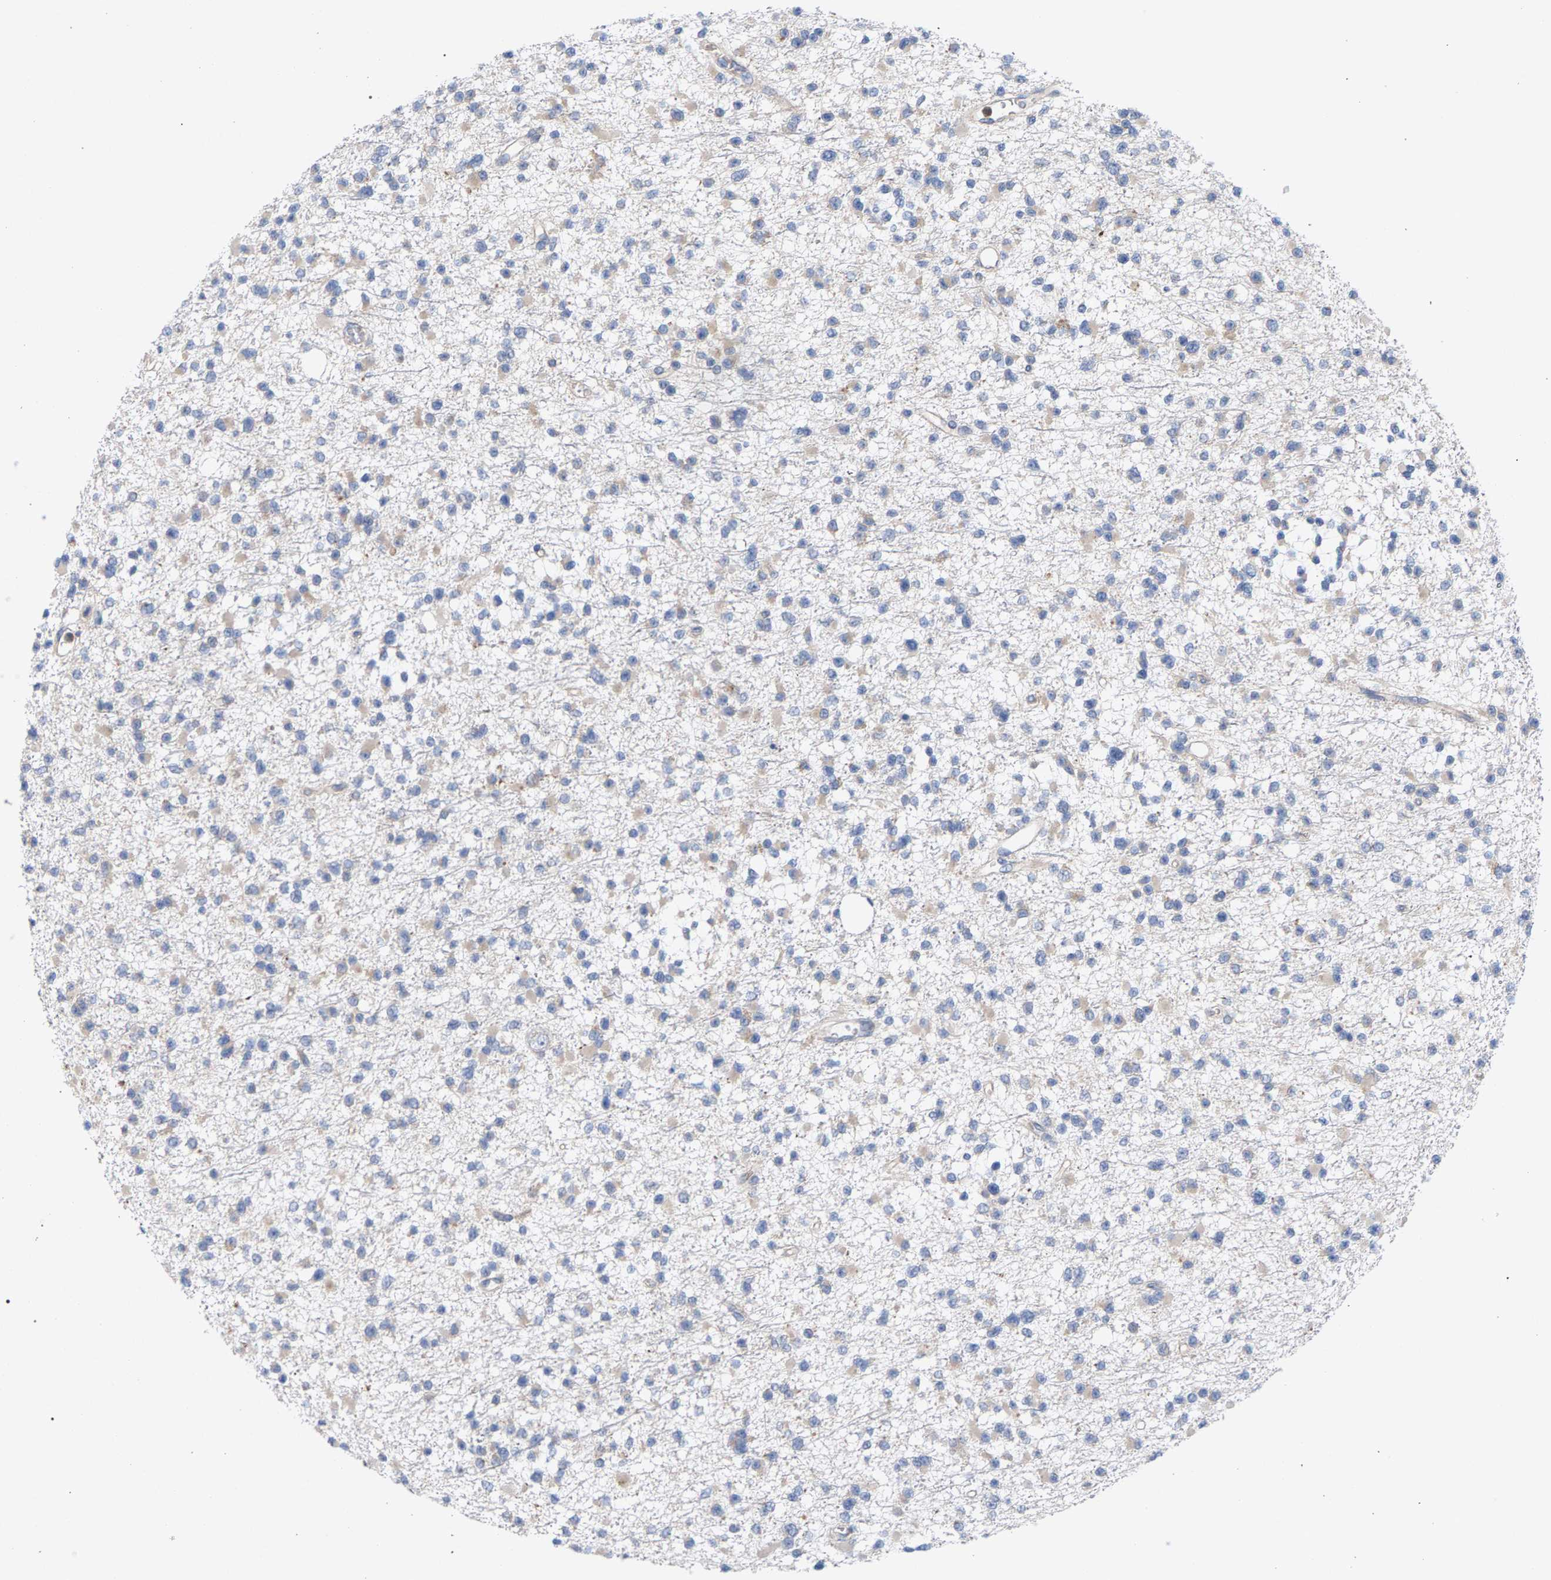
{"staining": {"intensity": "negative", "quantity": "none", "location": "none"}, "tissue": "glioma", "cell_type": "Tumor cells", "image_type": "cancer", "snomed": [{"axis": "morphology", "description": "Glioma, malignant, Low grade"}, {"axis": "topography", "description": "Brain"}], "caption": "Tumor cells are negative for protein expression in human low-grade glioma (malignant).", "gene": "MAMDC2", "patient": {"sex": "female", "age": 22}}